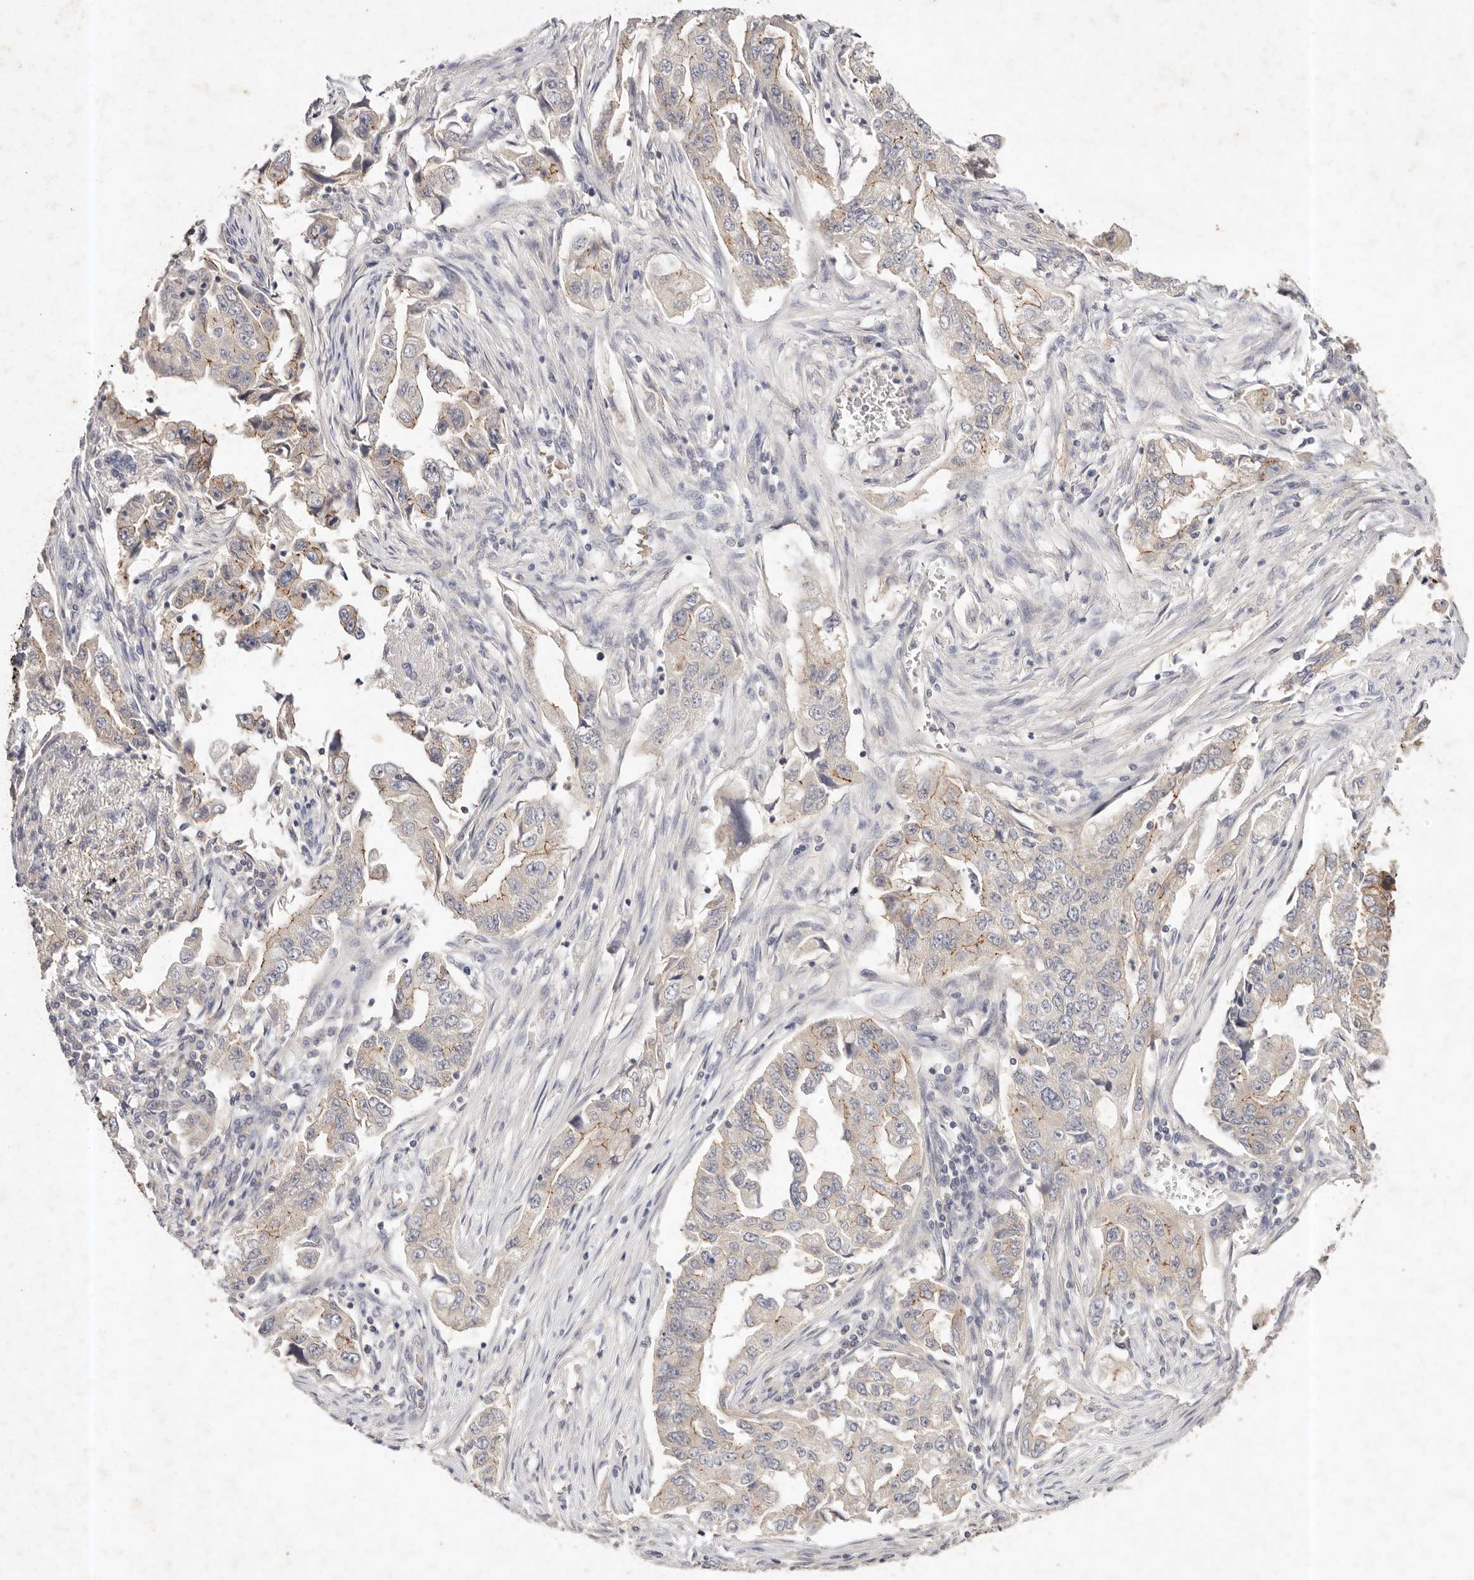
{"staining": {"intensity": "weak", "quantity": "<25%", "location": "cytoplasmic/membranous"}, "tissue": "lung cancer", "cell_type": "Tumor cells", "image_type": "cancer", "snomed": [{"axis": "morphology", "description": "Adenocarcinoma, NOS"}, {"axis": "topography", "description": "Lung"}], "caption": "Image shows no protein expression in tumor cells of lung cancer (adenocarcinoma) tissue. Brightfield microscopy of IHC stained with DAB (brown) and hematoxylin (blue), captured at high magnification.", "gene": "CXADR", "patient": {"sex": "female", "age": 51}}